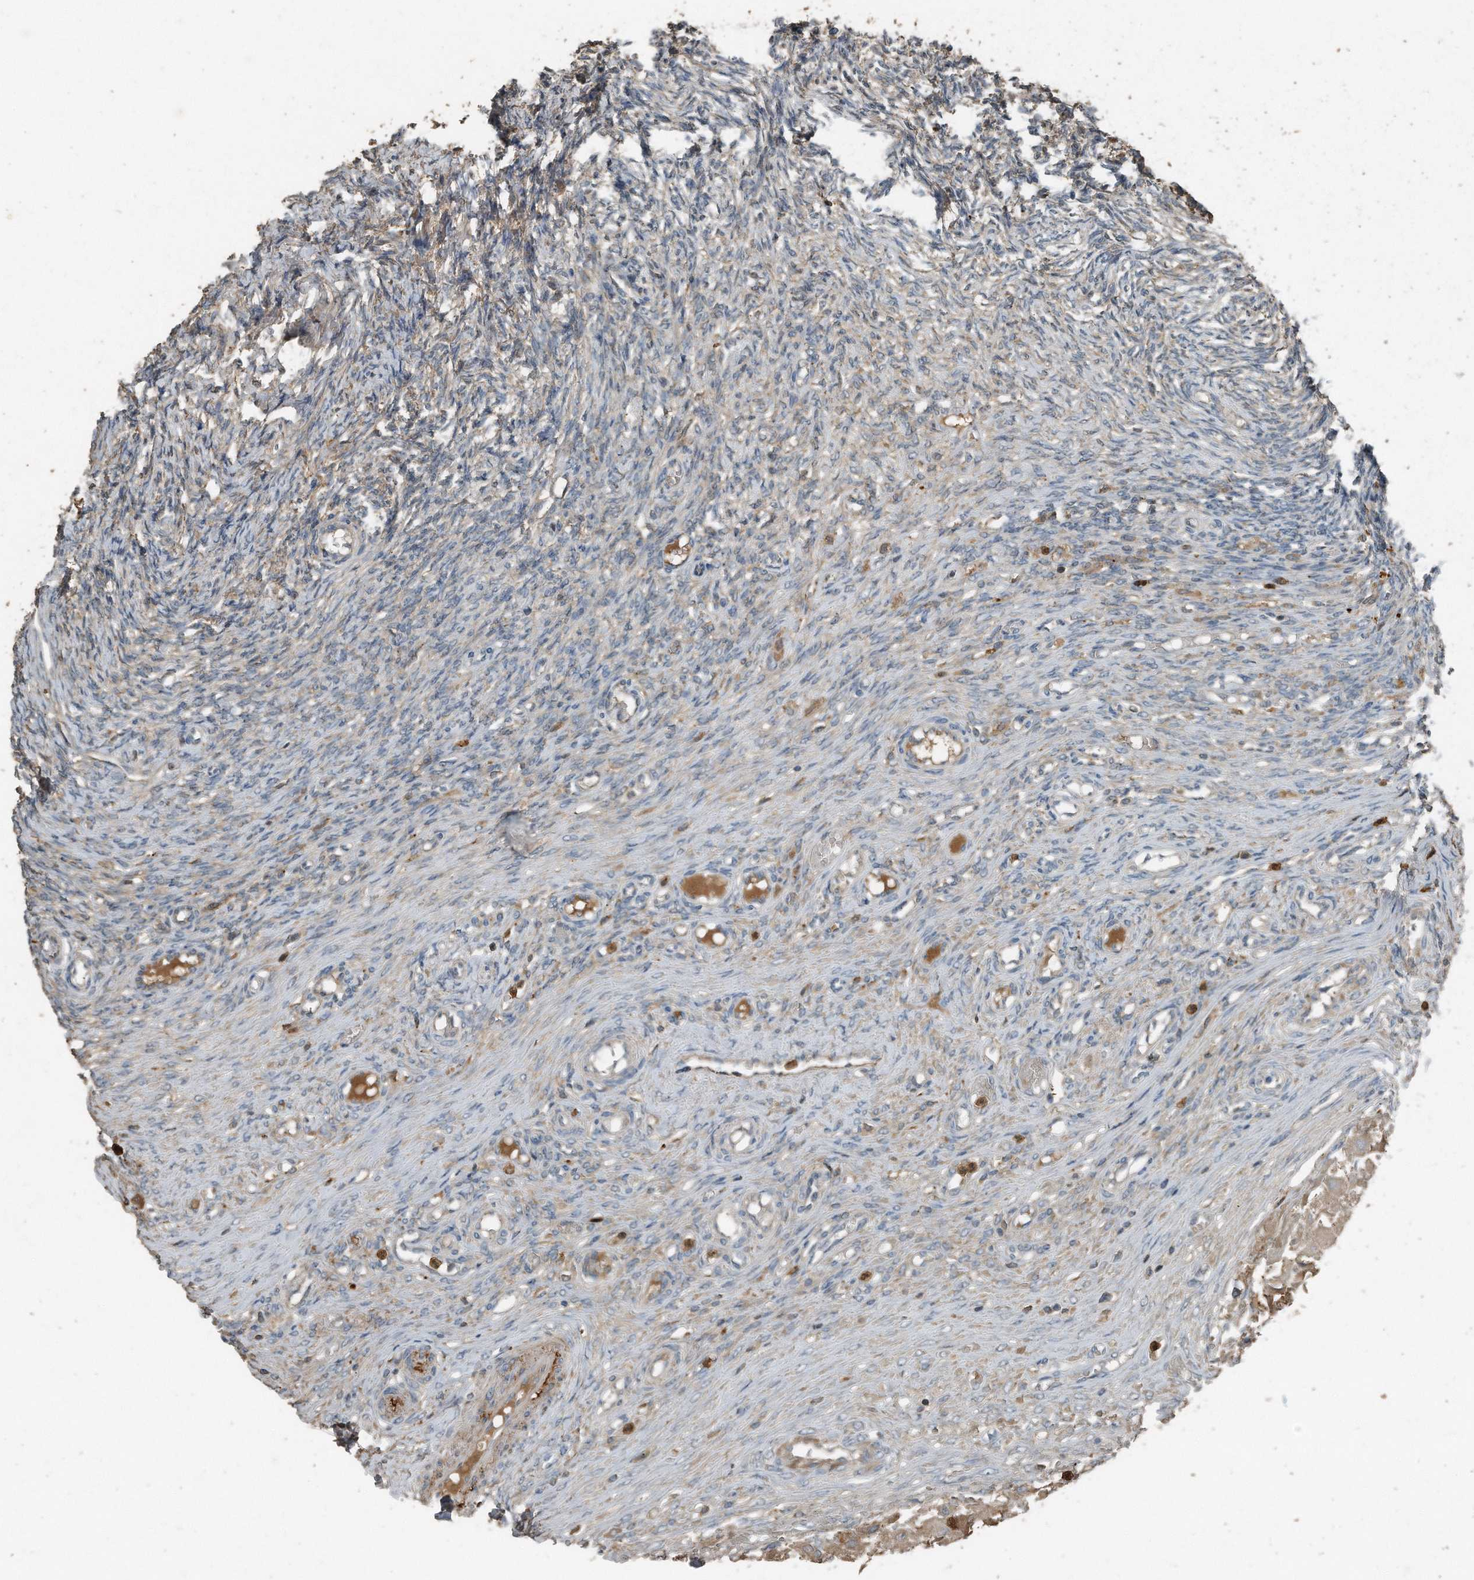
{"staining": {"intensity": "strong", "quantity": ">75%", "location": "cytoplasmic/membranous"}, "tissue": "ovary", "cell_type": "Follicle cells", "image_type": "normal", "snomed": [{"axis": "morphology", "description": "Adenocarcinoma, NOS"}, {"axis": "topography", "description": "Endometrium"}], "caption": "A brown stain highlights strong cytoplasmic/membranous positivity of a protein in follicle cells of benign human ovary.", "gene": "C9", "patient": {"sex": "female", "age": 32}}